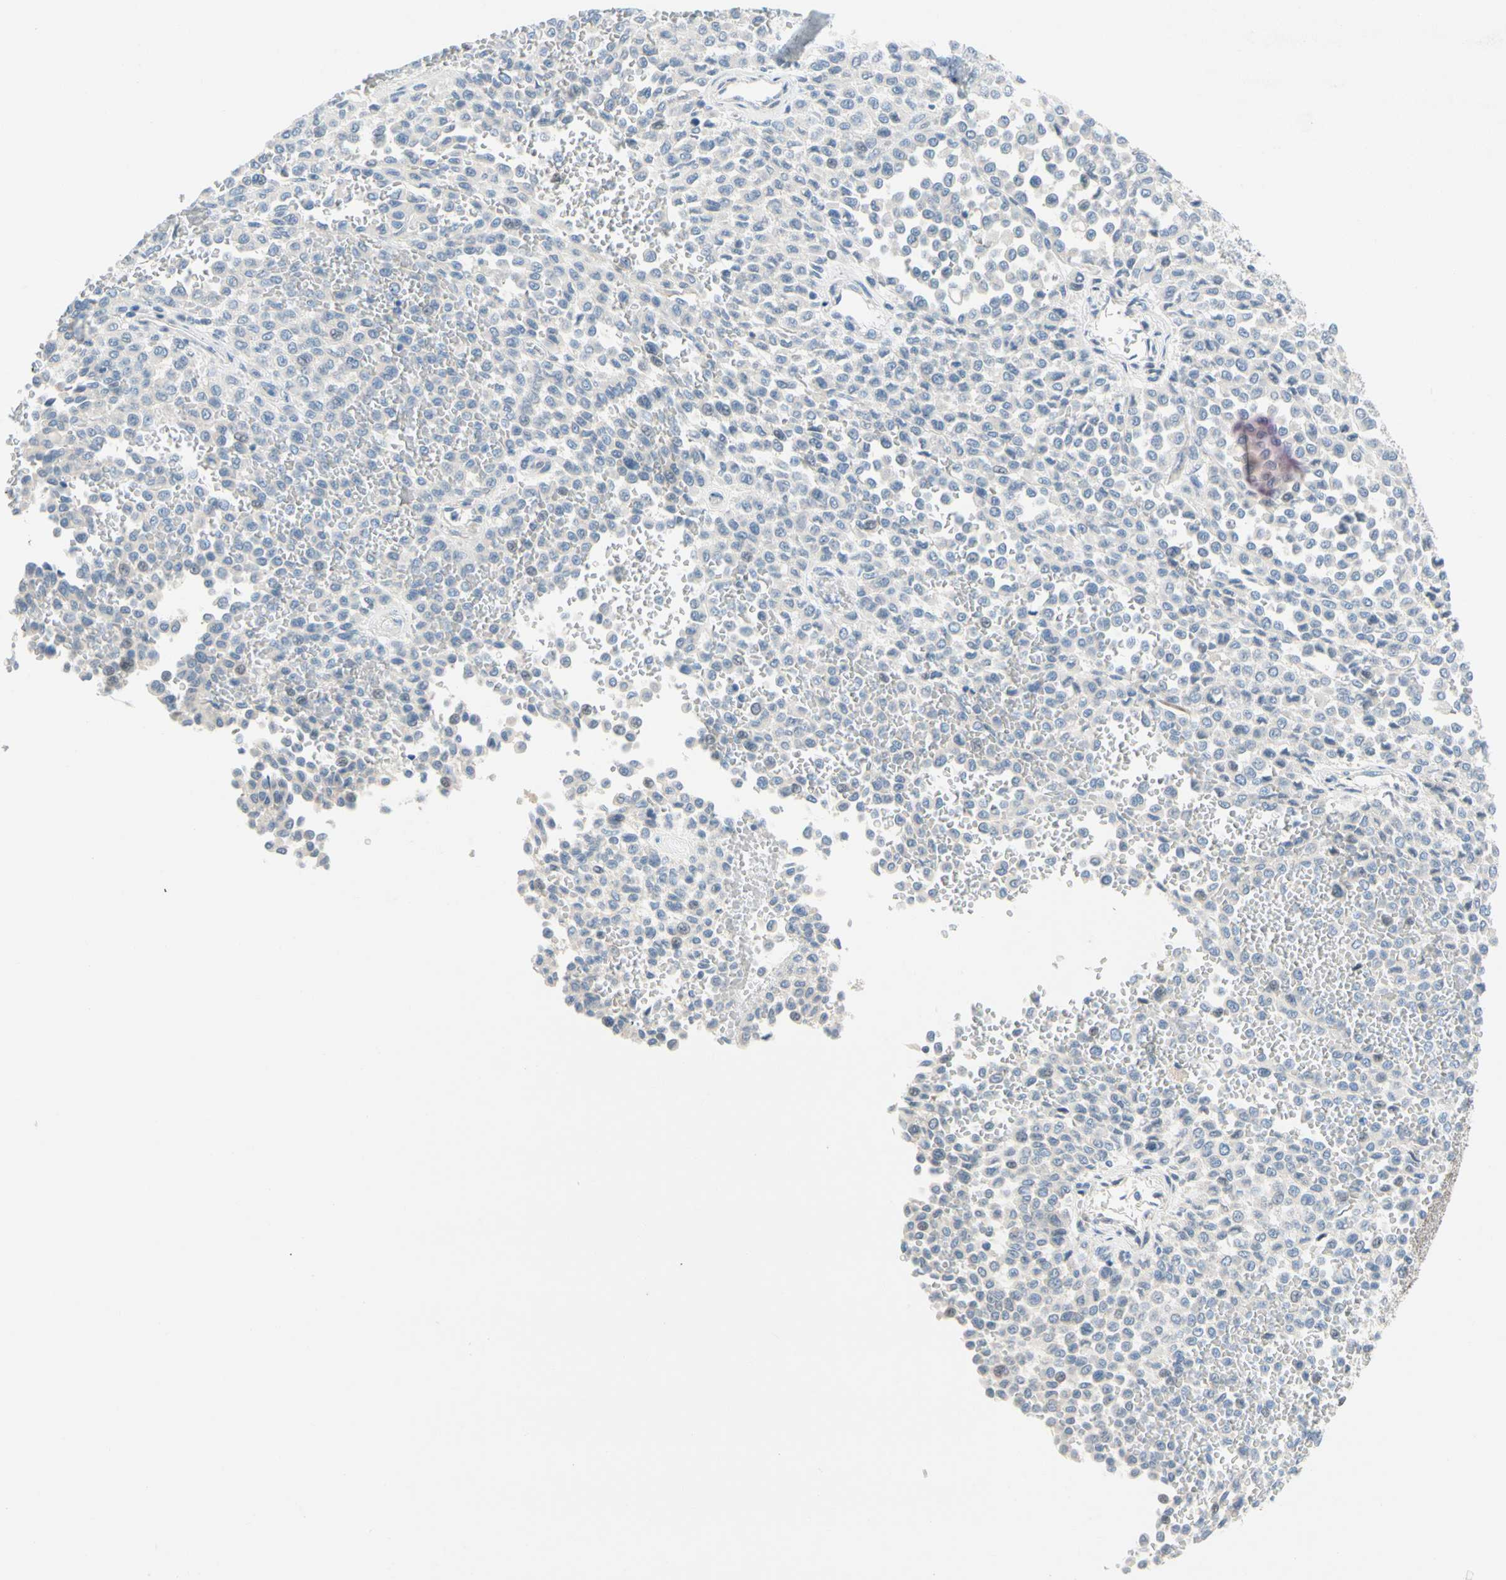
{"staining": {"intensity": "negative", "quantity": "none", "location": "none"}, "tissue": "melanoma", "cell_type": "Tumor cells", "image_type": "cancer", "snomed": [{"axis": "morphology", "description": "Malignant melanoma, Metastatic site"}, {"axis": "topography", "description": "Pancreas"}], "caption": "High magnification brightfield microscopy of melanoma stained with DAB (3,3'-diaminobenzidine) (brown) and counterstained with hematoxylin (blue): tumor cells show no significant staining.", "gene": "ZNF132", "patient": {"sex": "female", "age": 30}}